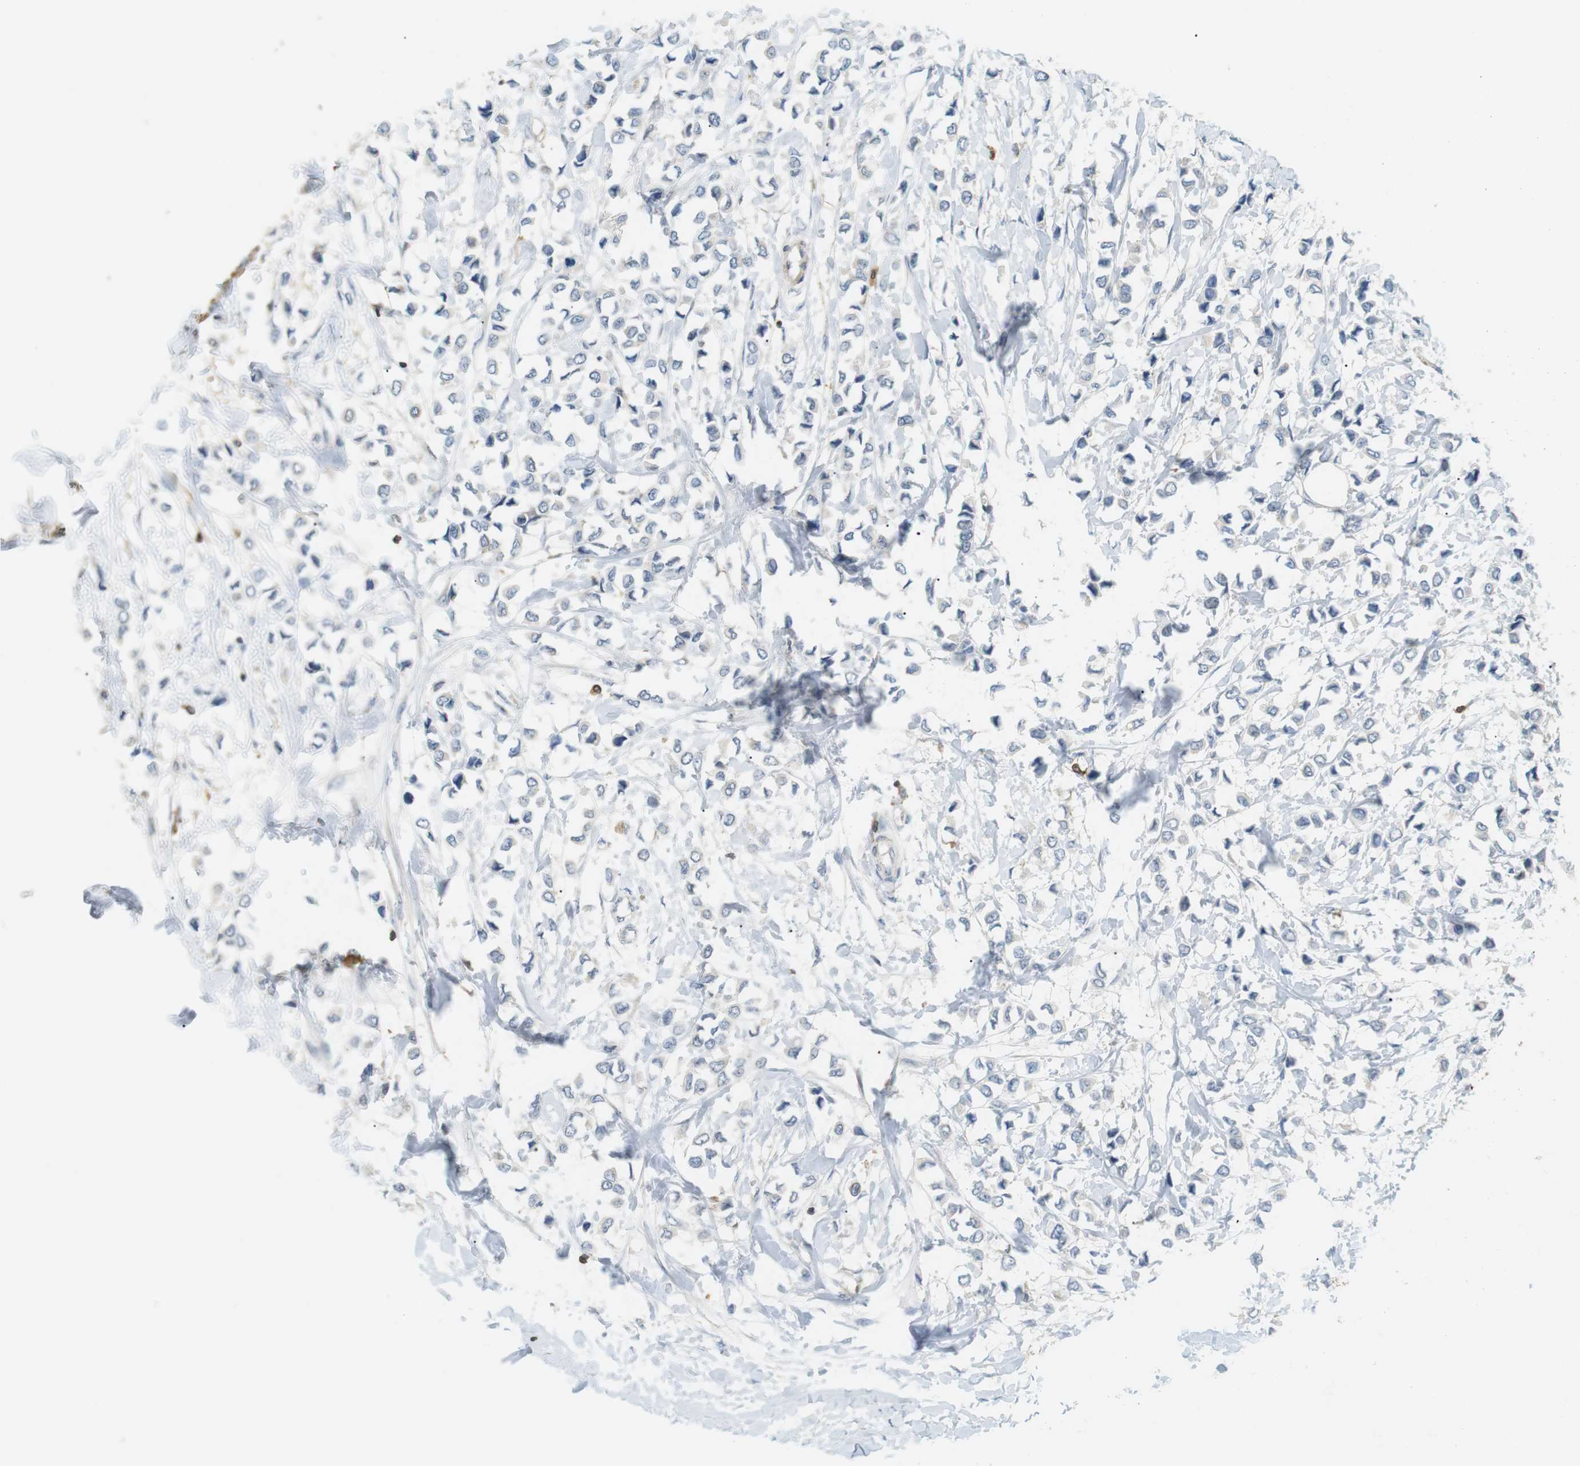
{"staining": {"intensity": "negative", "quantity": "none", "location": "none"}, "tissue": "breast cancer", "cell_type": "Tumor cells", "image_type": "cancer", "snomed": [{"axis": "morphology", "description": "Lobular carcinoma"}, {"axis": "topography", "description": "Breast"}], "caption": "This is an IHC histopathology image of breast cancer (lobular carcinoma). There is no positivity in tumor cells.", "gene": "P2RY1", "patient": {"sex": "female", "age": 51}}